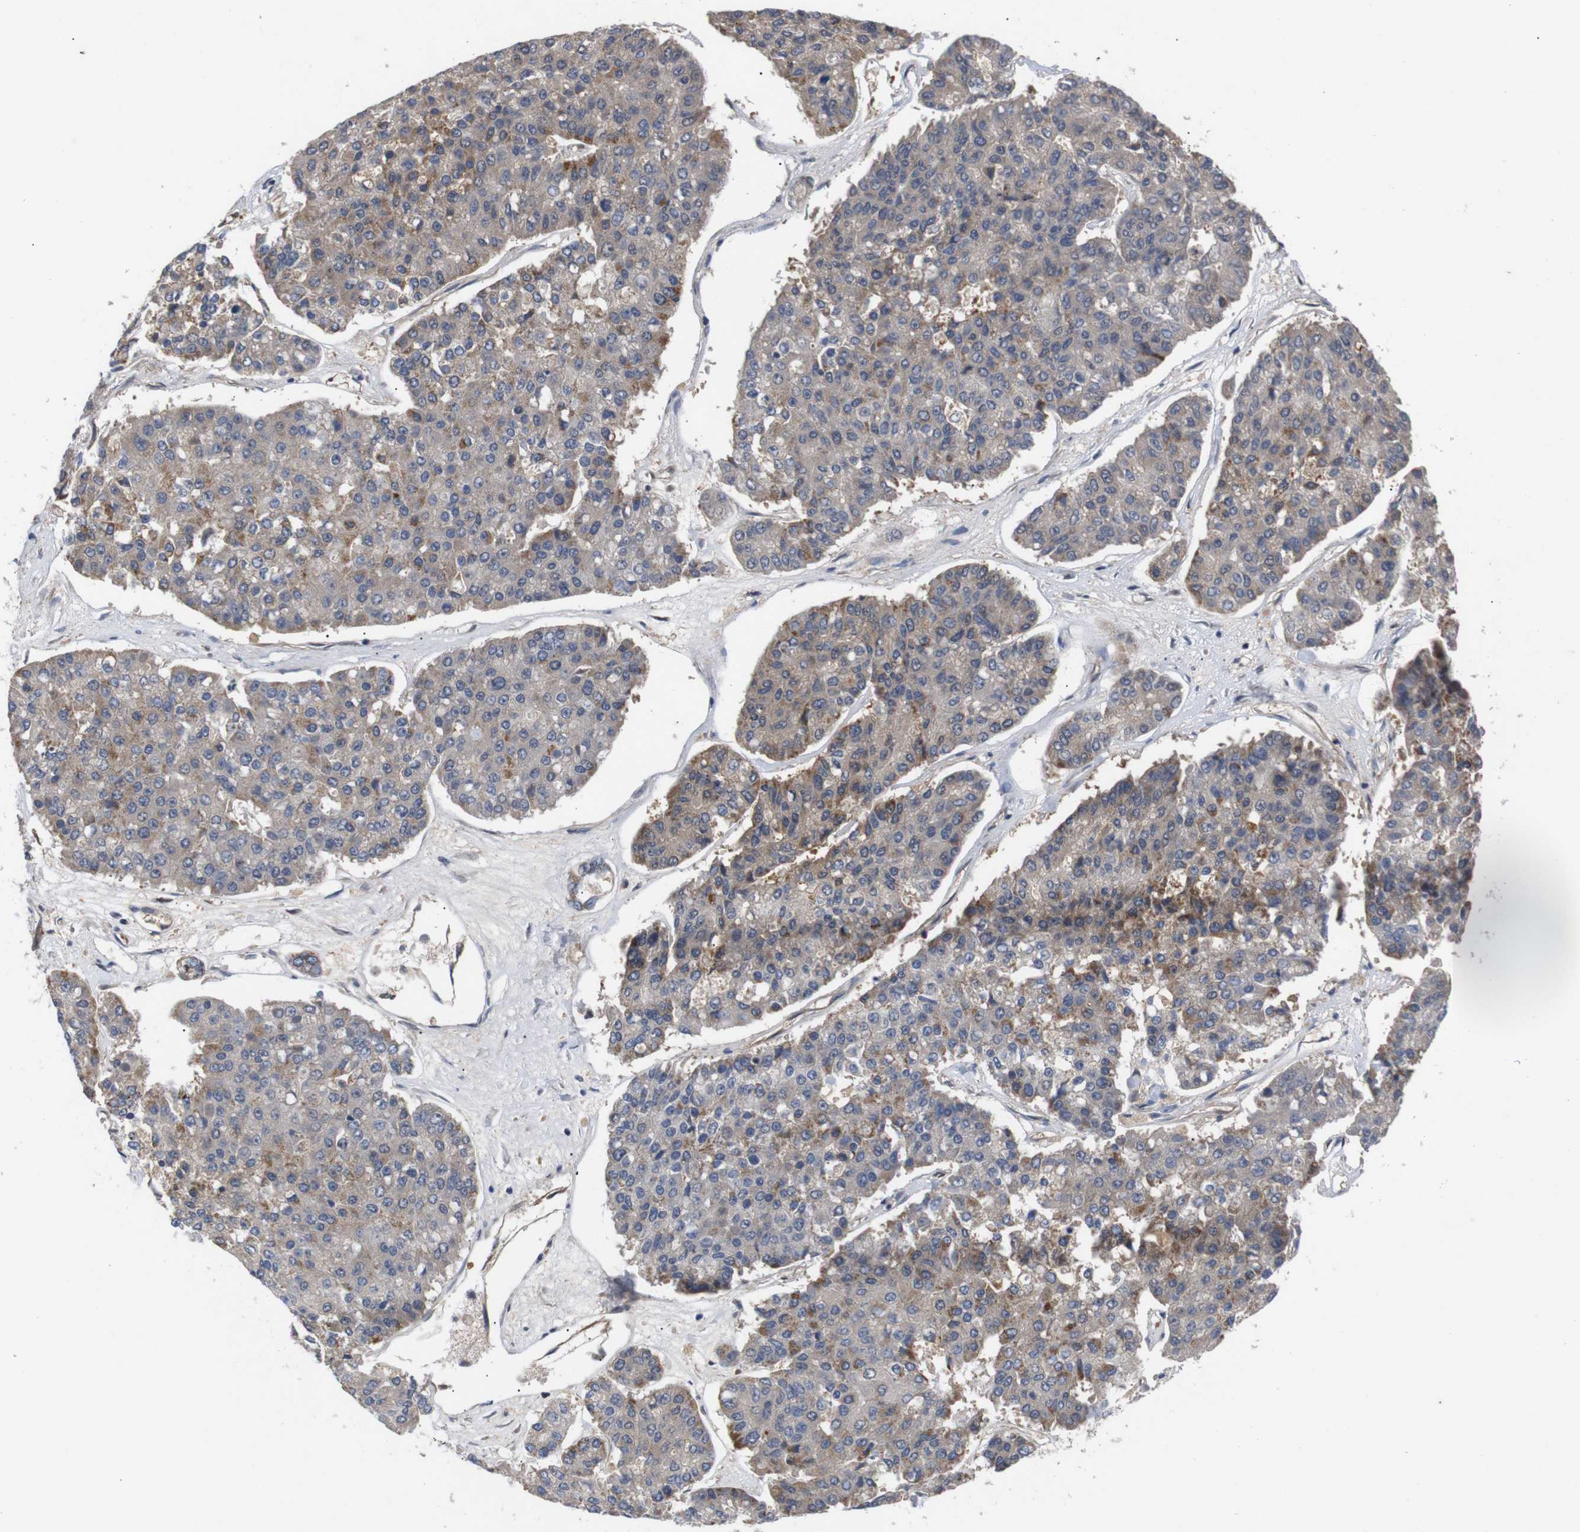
{"staining": {"intensity": "moderate", "quantity": "<25%", "location": "cytoplasmic/membranous"}, "tissue": "pancreatic cancer", "cell_type": "Tumor cells", "image_type": "cancer", "snomed": [{"axis": "morphology", "description": "Adenocarcinoma, NOS"}, {"axis": "topography", "description": "Pancreas"}], "caption": "The image shows immunohistochemical staining of pancreatic adenocarcinoma. There is moderate cytoplasmic/membranous expression is present in about <25% of tumor cells. (Brightfield microscopy of DAB IHC at high magnification).", "gene": "RIPK1", "patient": {"sex": "male", "age": 50}}